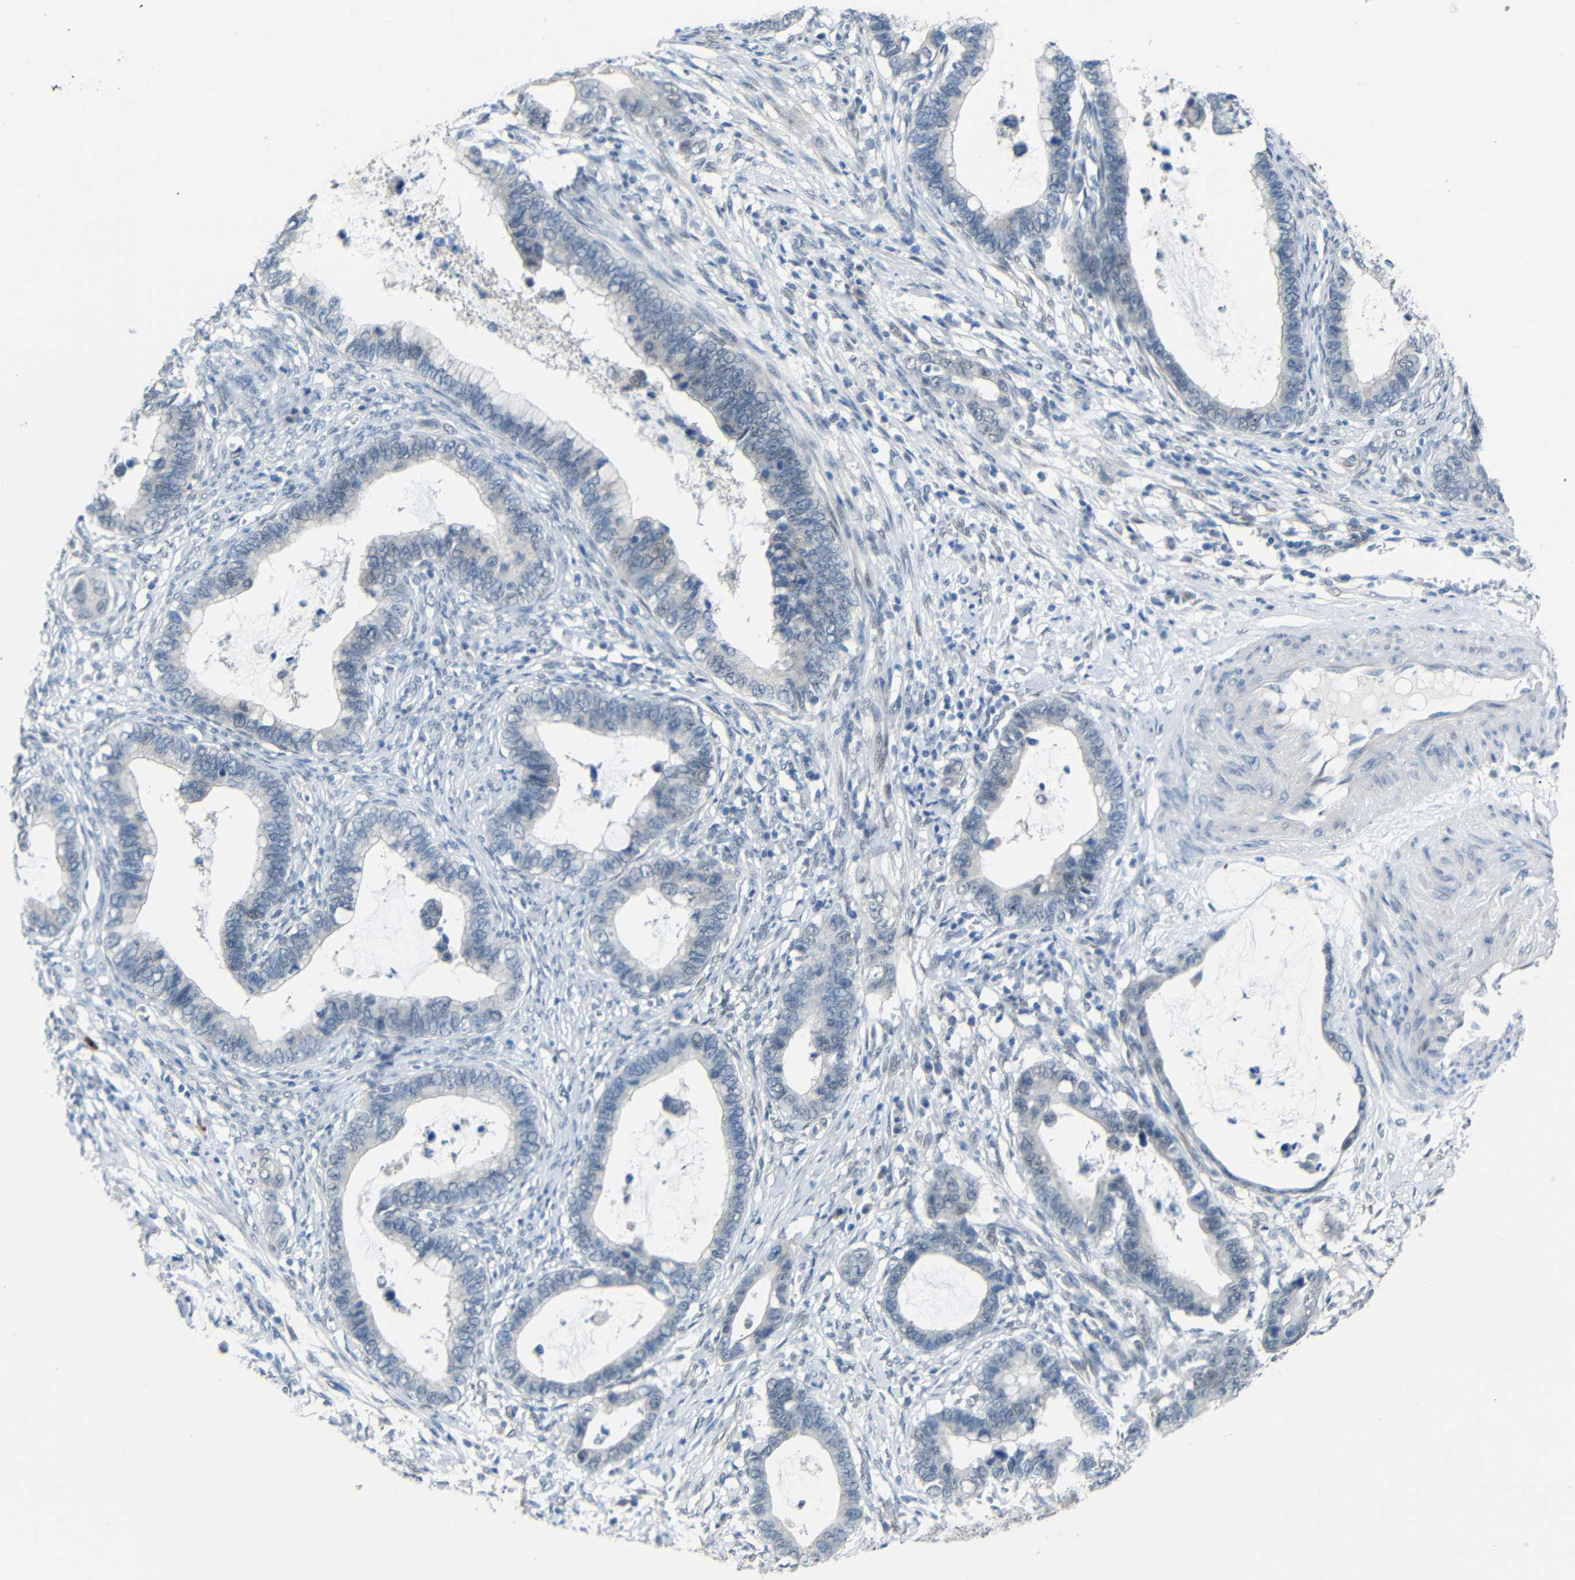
{"staining": {"intensity": "negative", "quantity": "none", "location": "none"}, "tissue": "cervical cancer", "cell_type": "Tumor cells", "image_type": "cancer", "snomed": [{"axis": "morphology", "description": "Adenocarcinoma, NOS"}, {"axis": "topography", "description": "Cervix"}], "caption": "DAB immunohistochemical staining of cervical adenocarcinoma reveals no significant positivity in tumor cells.", "gene": "GPR158", "patient": {"sex": "female", "age": 44}}